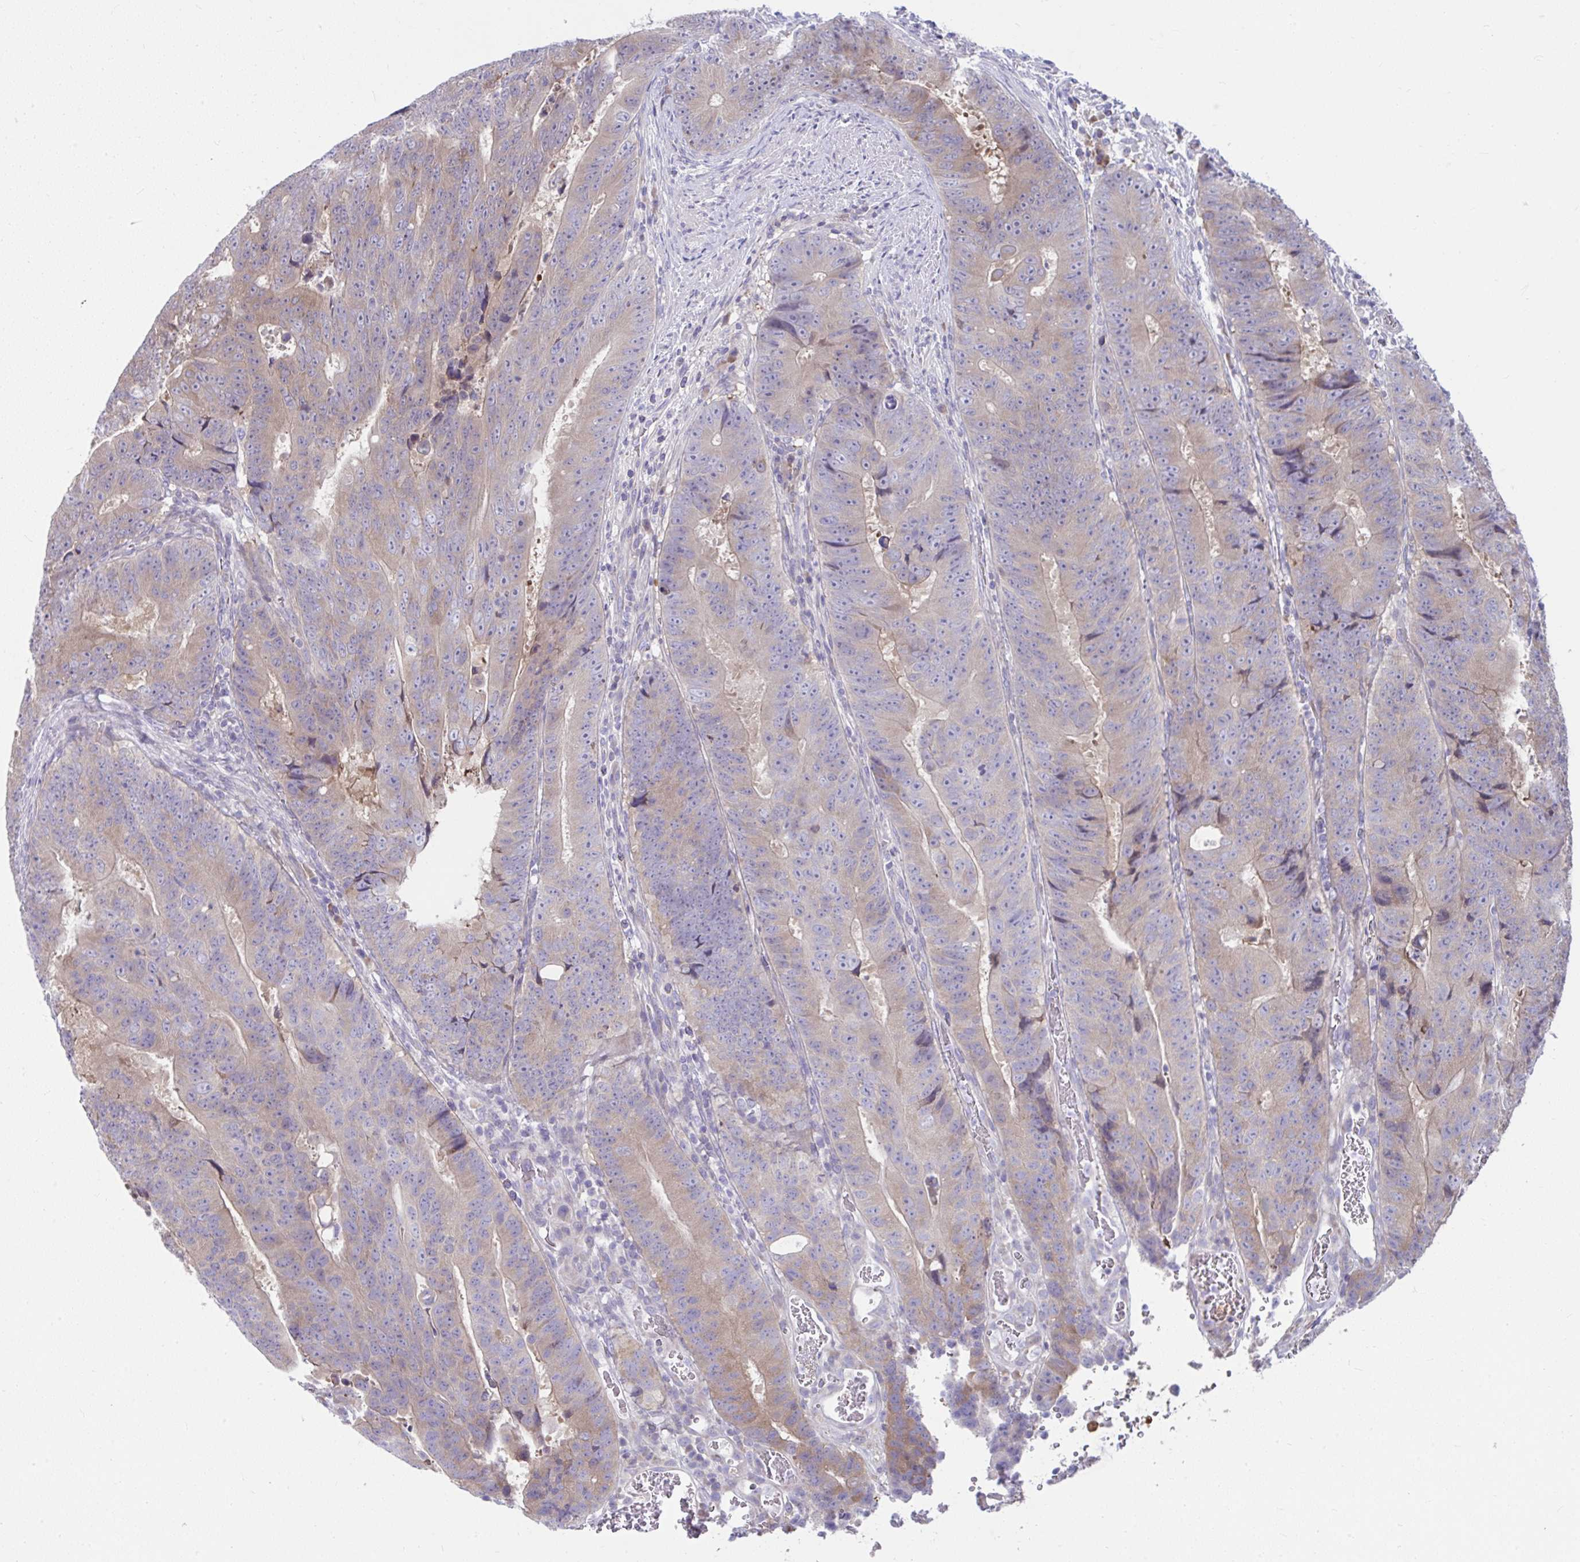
{"staining": {"intensity": "weak", "quantity": "25%-75%", "location": "cytoplasmic/membranous"}, "tissue": "colorectal cancer", "cell_type": "Tumor cells", "image_type": "cancer", "snomed": [{"axis": "morphology", "description": "Adenocarcinoma, NOS"}, {"axis": "topography", "description": "Colon"}], "caption": "Tumor cells exhibit low levels of weak cytoplasmic/membranous expression in about 25%-75% of cells in colorectal adenocarcinoma.", "gene": "PCDHB7", "patient": {"sex": "female", "age": 48}}